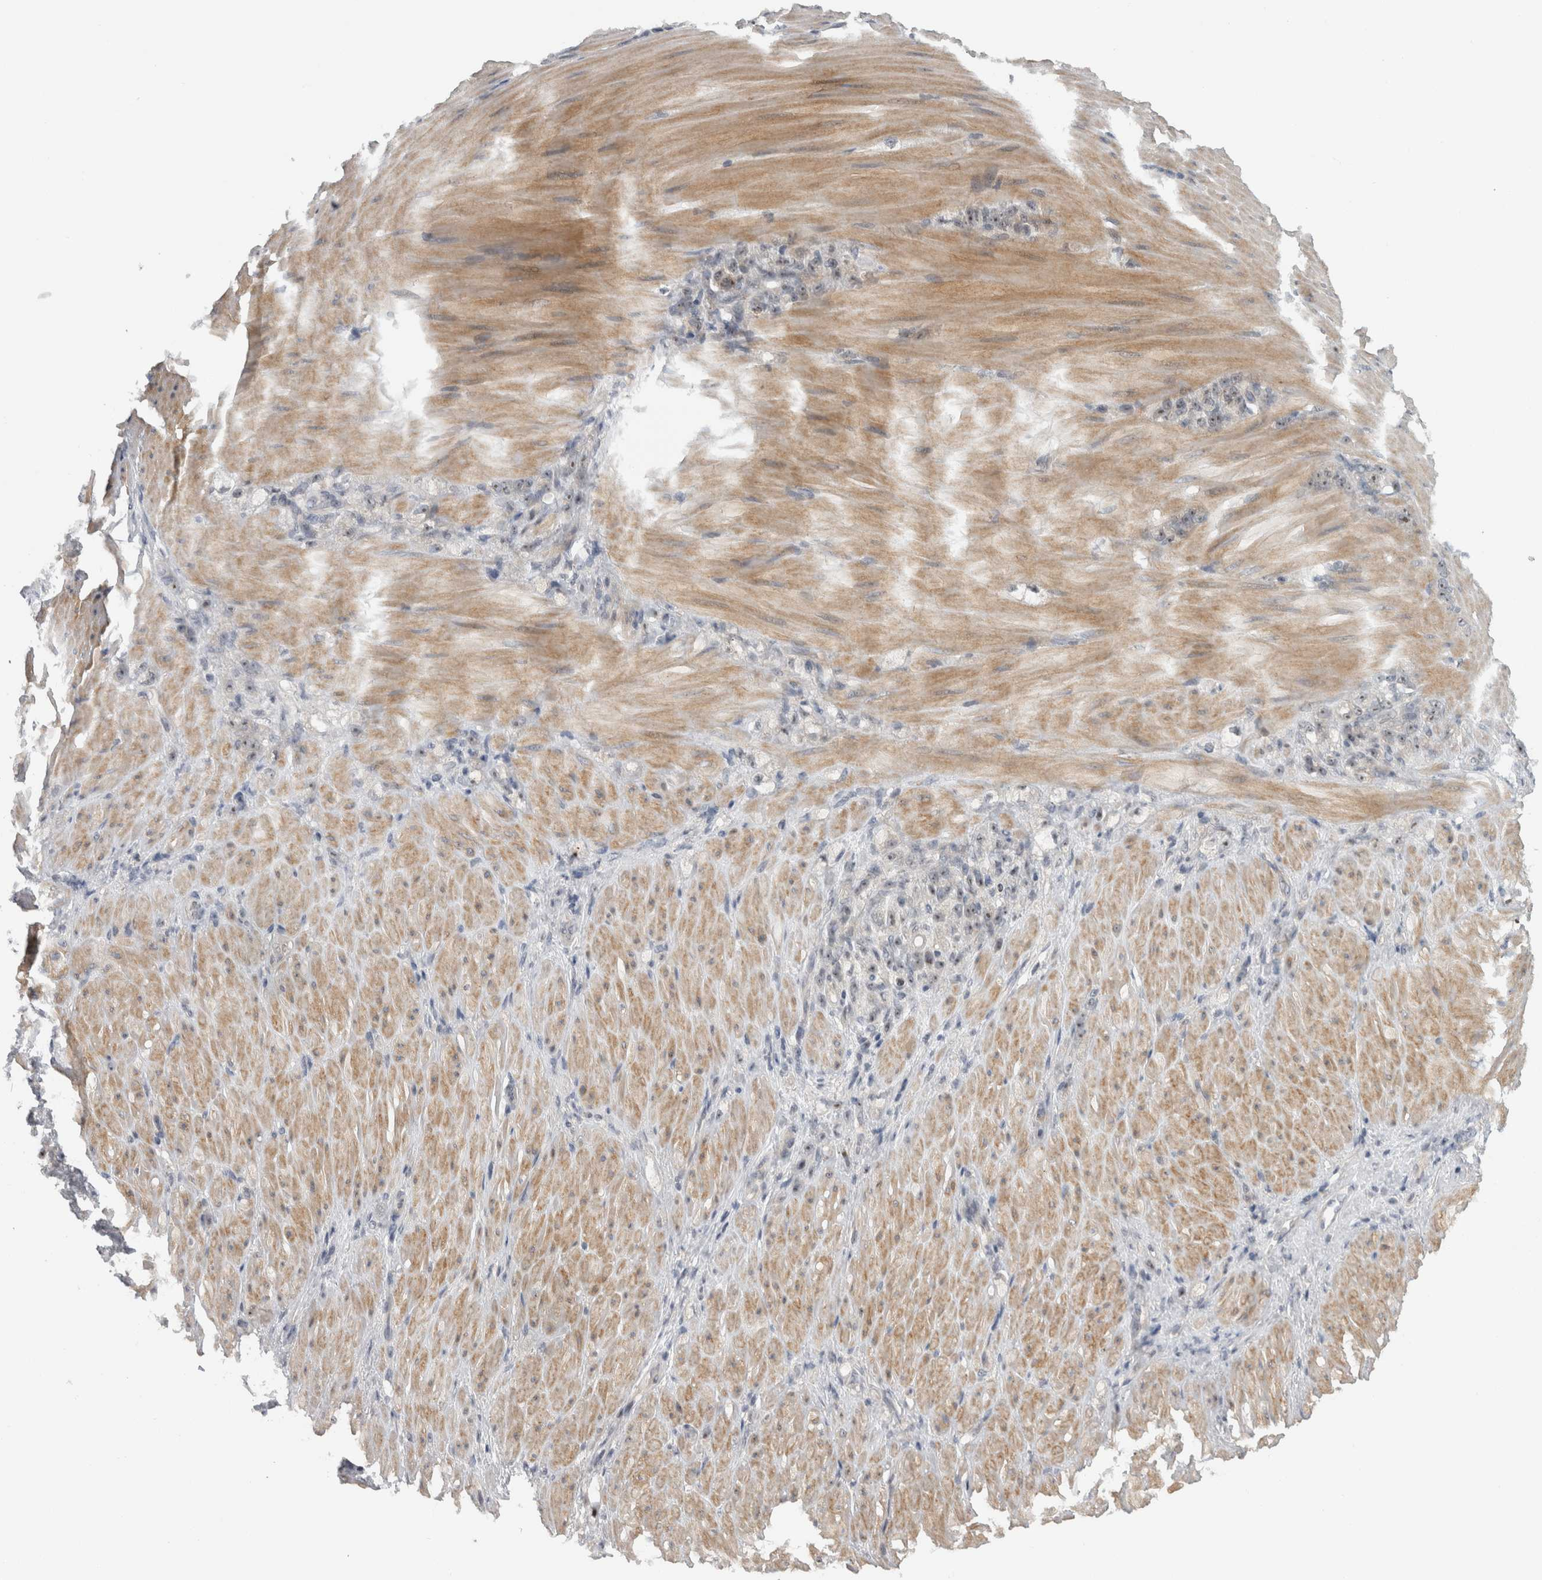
{"staining": {"intensity": "moderate", "quantity": "<25%", "location": "nuclear"}, "tissue": "stomach cancer", "cell_type": "Tumor cells", "image_type": "cancer", "snomed": [{"axis": "morphology", "description": "Normal tissue, NOS"}, {"axis": "morphology", "description": "Adenocarcinoma, NOS"}, {"axis": "topography", "description": "Stomach"}], "caption": "A histopathology image showing moderate nuclear expression in approximately <25% of tumor cells in stomach cancer, as visualized by brown immunohistochemical staining.", "gene": "RBM28", "patient": {"sex": "male", "age": 82}}